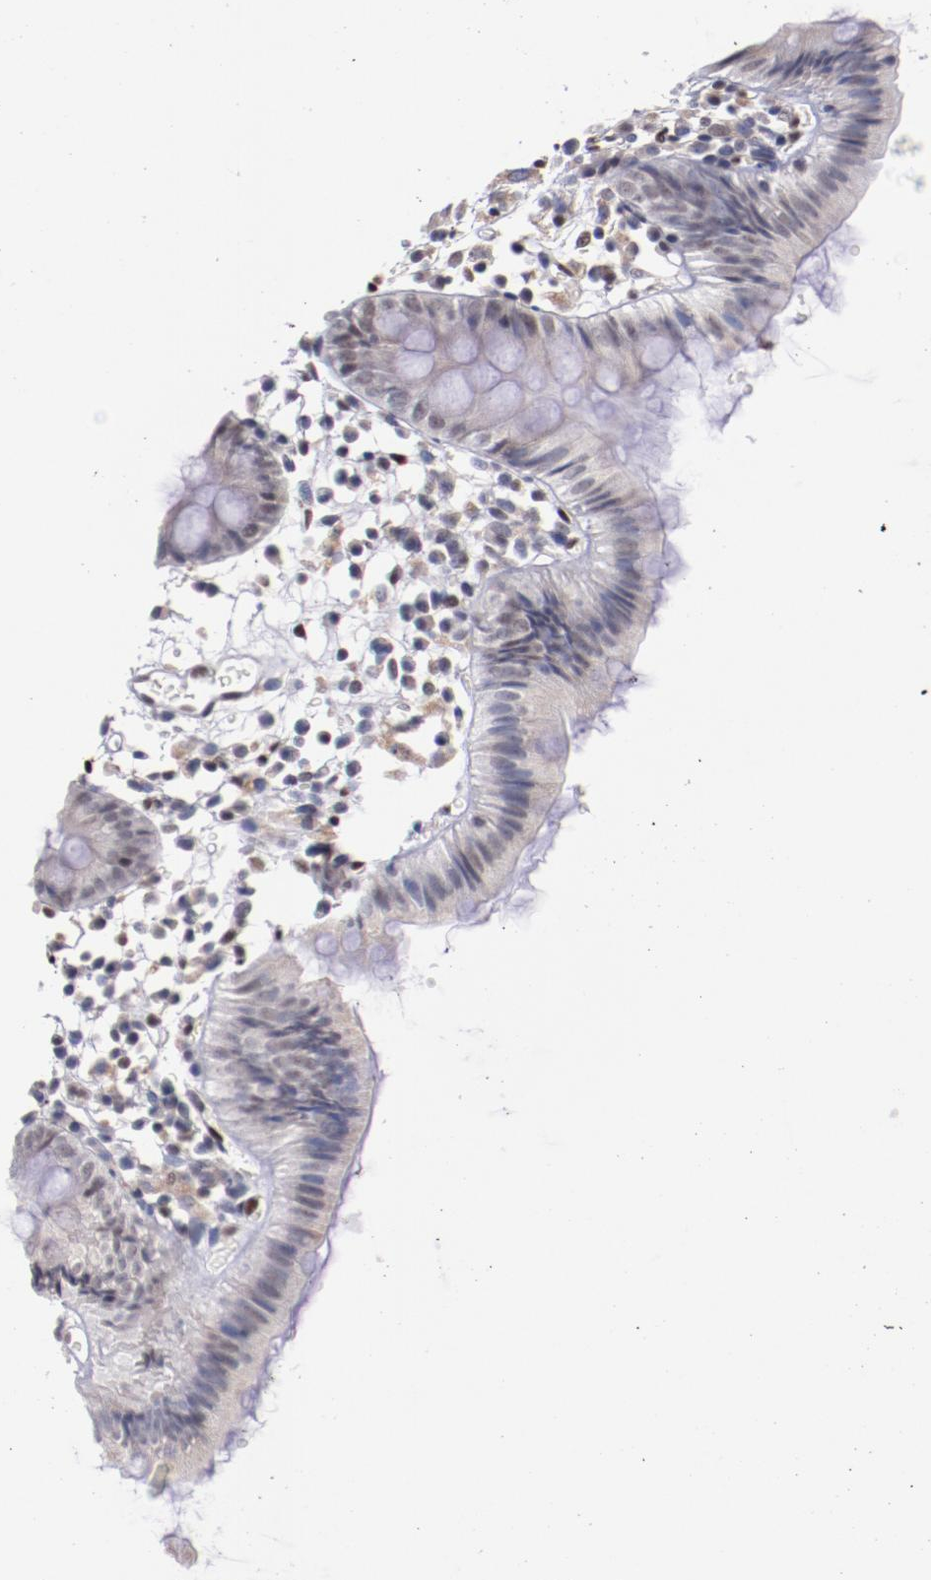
{"staining": {"intensity": "moderate", "quantity": ">75%", "location": "nuclear"}, "tissue": "colon", "cell_type": "Endothelial cells", "image_type": "normal", "snomed": [{"axis": "morphology", "description": "Normal tissue, NOS"}, {"axis": "topography", "description": "Colon"}], "caption": "The histopathology image demonstrates a brown stain indicating the presence of a protein in the nuclear of endothelial cells in colon.", "gene": "SRF", "patient": {"sex": "male", "age": 14}}